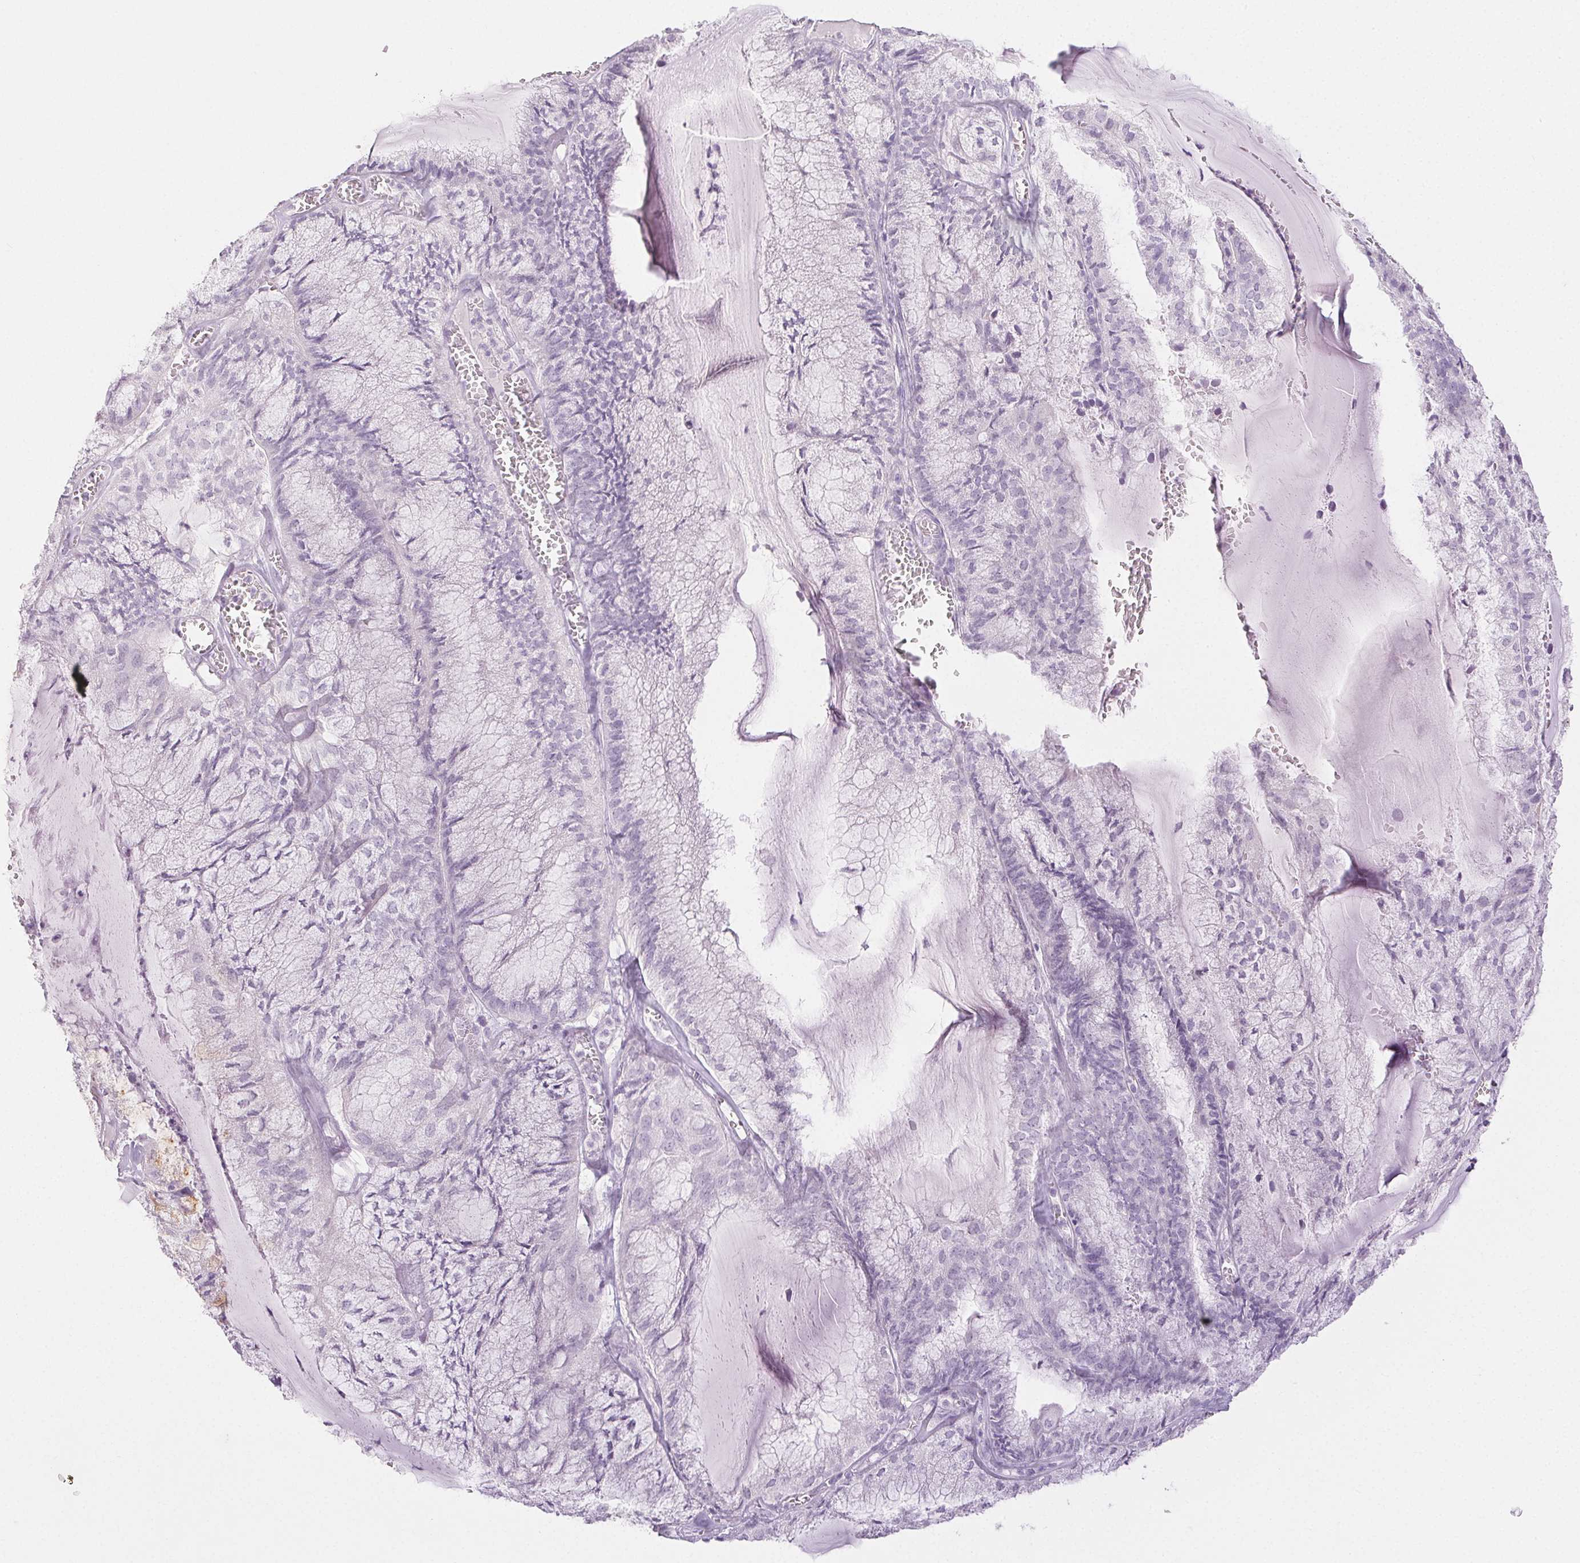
{"staining": {"intensity": "negative", "quantity": "none", "location": "none"}, "tissue": "endometrial cancer", "cell_type": "Tumor cells", "image_type": "cancer", "snomed": [{"axis": "morphology", "description": "Carcinoma, NOS"}, {"axis": "topography", "description": "Endometrium"}], "caption": "Endometrial cancer stained for a protein using immunohistochemistry (IHC) shows no staining tumor cells.", "gene": "PI3", "patient": {"sex": "female", "age": 62}}